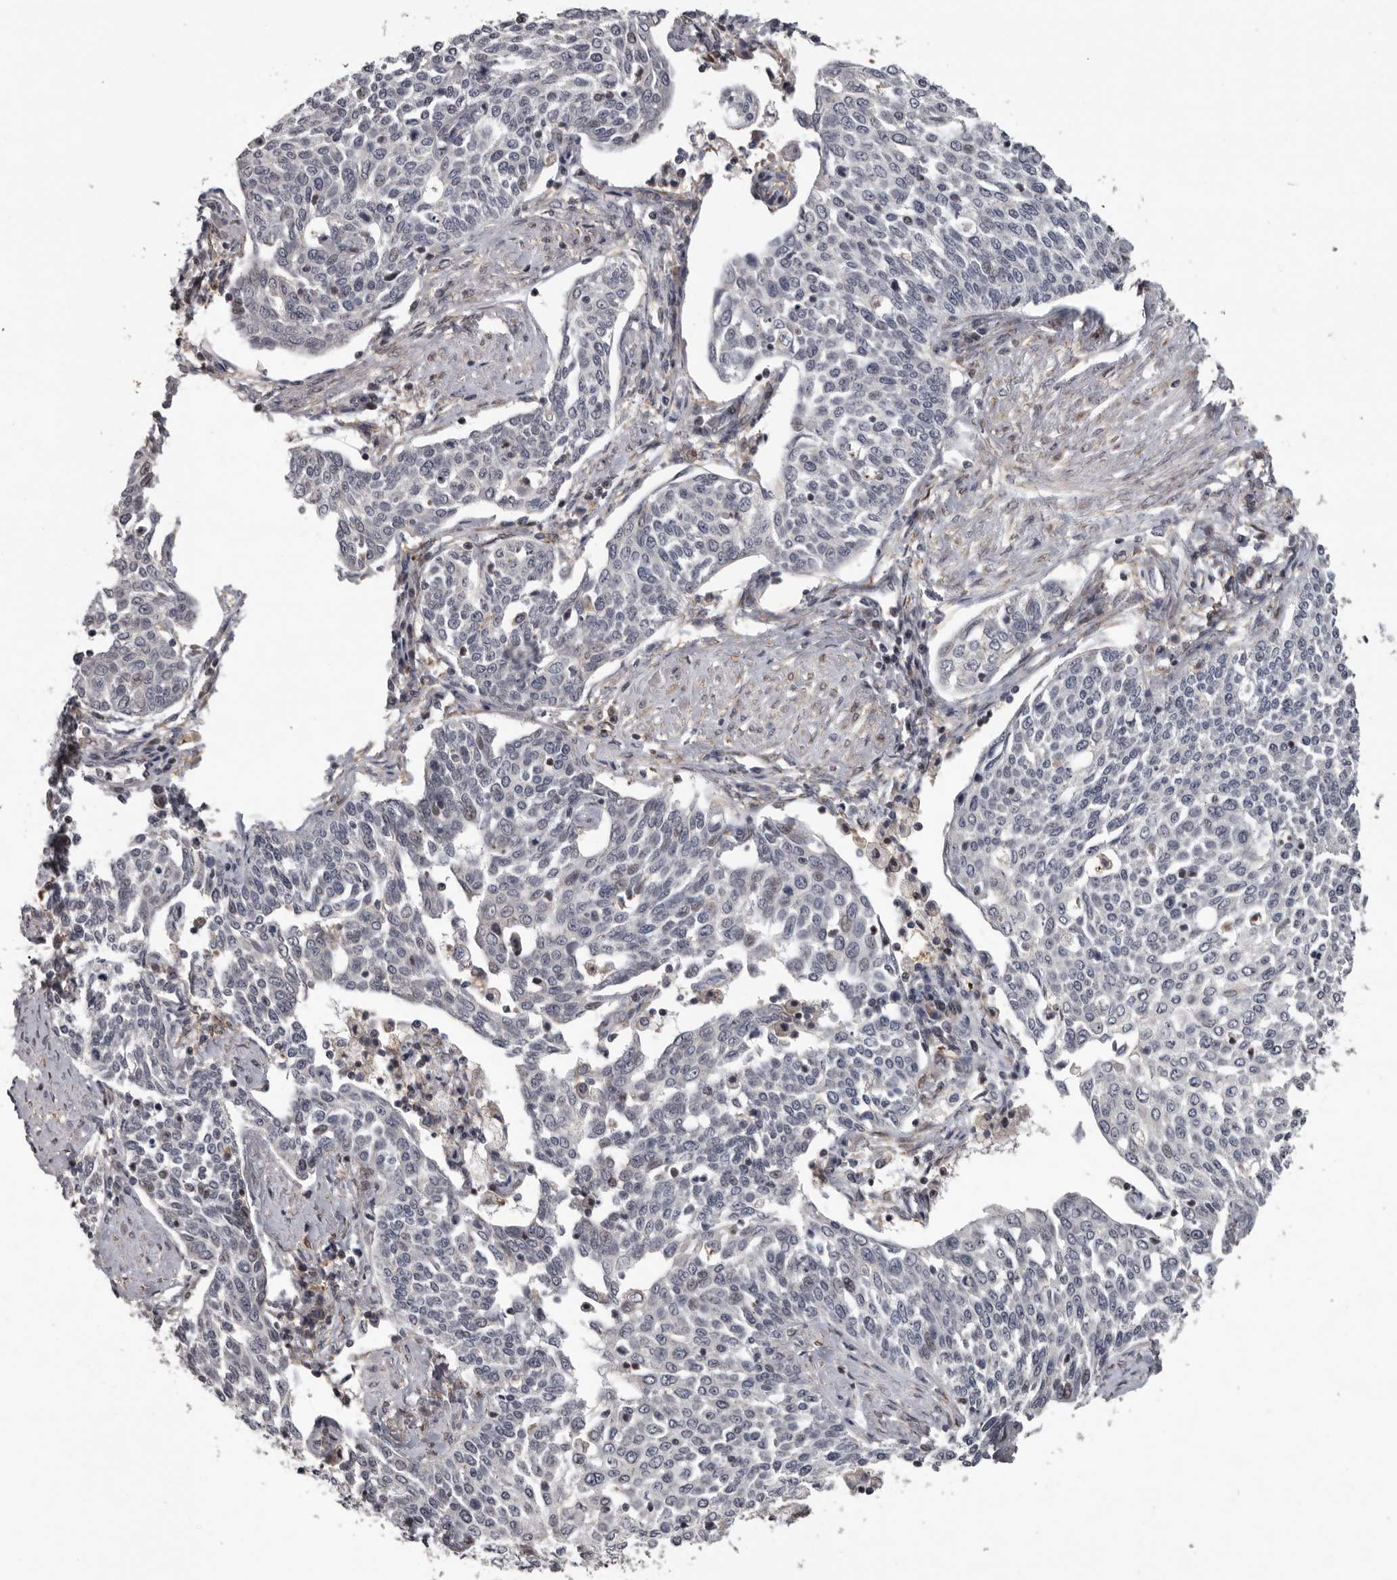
{"staining": {"intensity": "negative", "quantity": "none", "location": "none"}, "tissue": "cervical cancer", "cell_type": "Tumor cells", "image_type": "cancer", "snomed": [{"axis": "morphology", "description": "Squamous cell carcinoma, NOS"}, {"axis": "topography", "description": "Cervix"}], "caption": "Immunohistochemical staining of squamous cell carcinoma (cervical) reveals no significant positivity in tumor cells.", "gene": "FGFR4", "patient": {"sex": "female", "age": 34}}